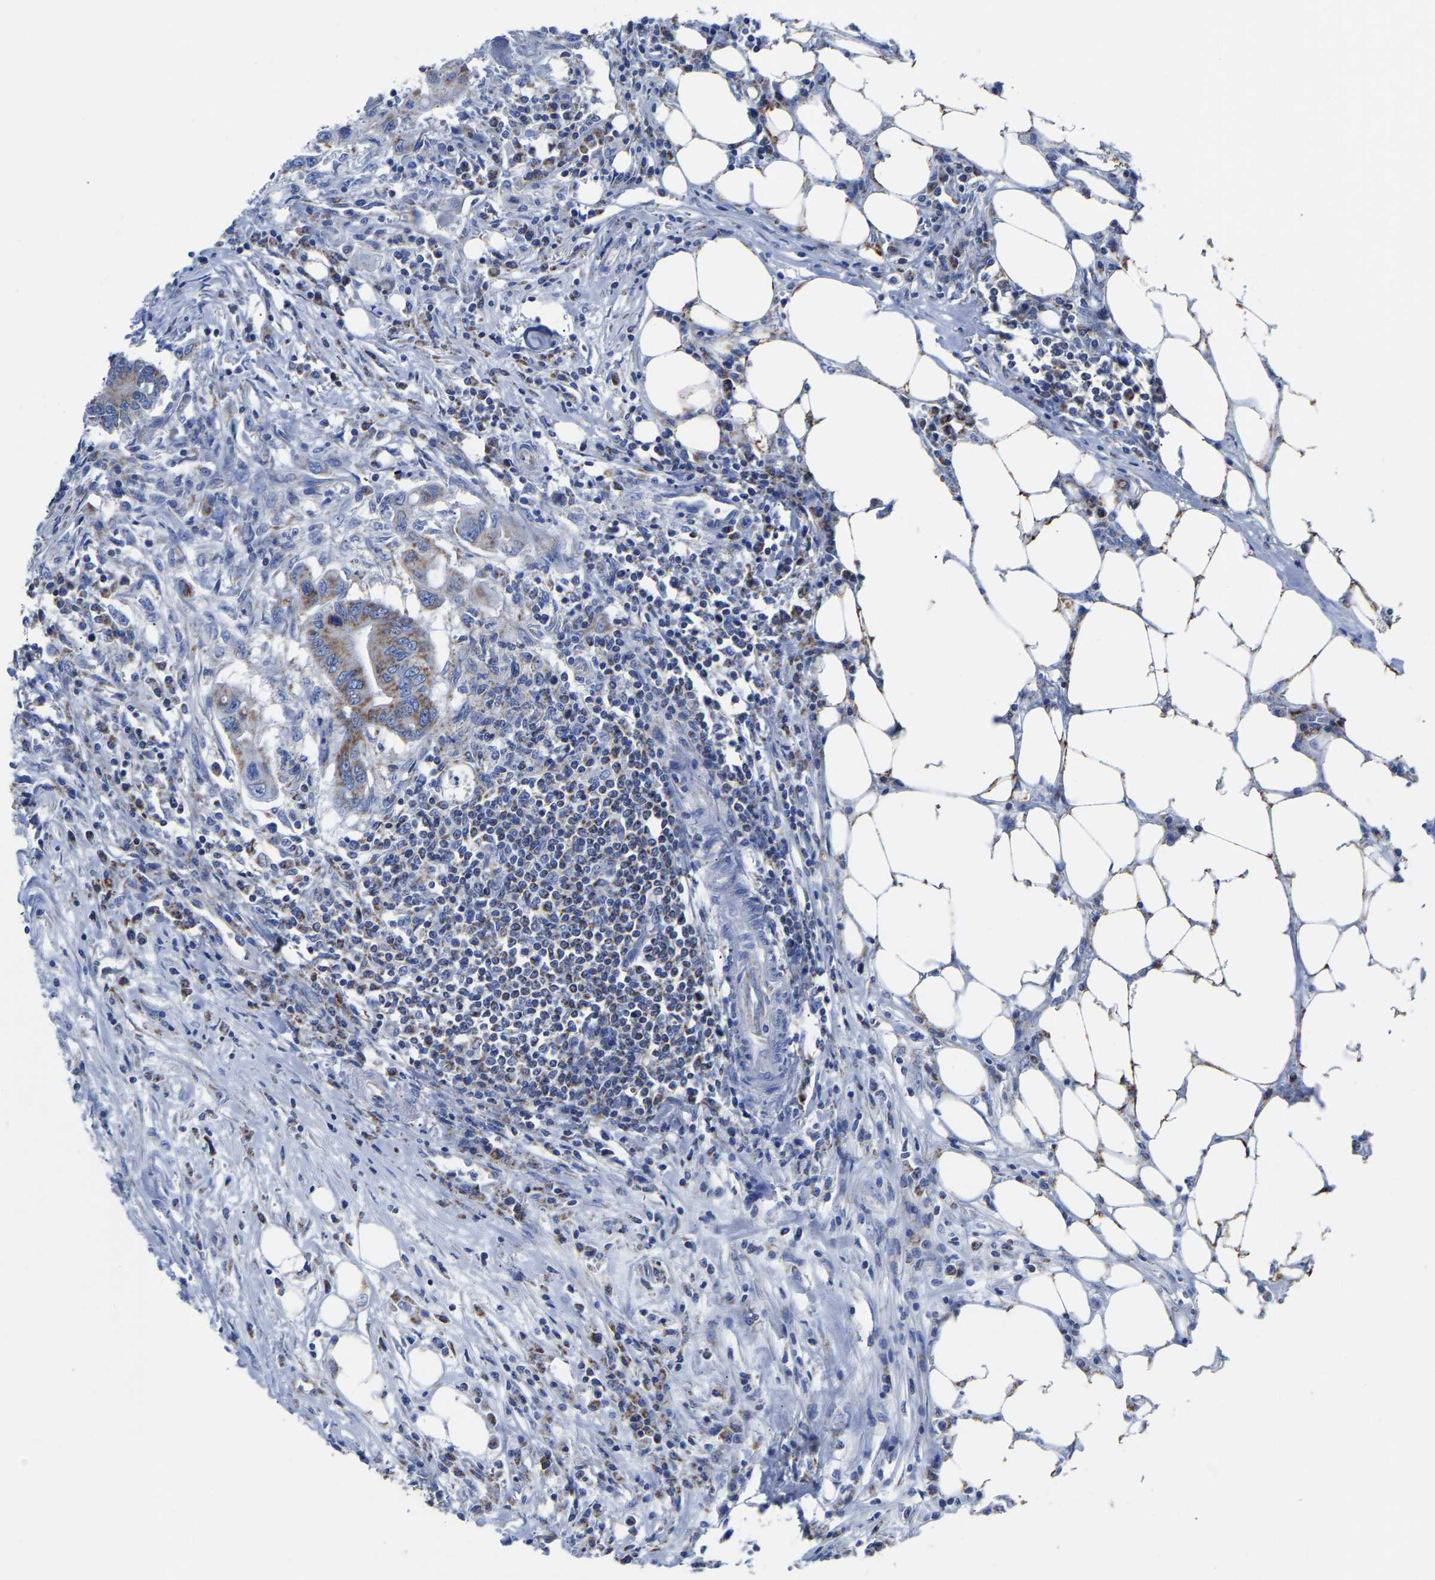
{"staining": {"intensity": "moderate", "quantity": "25%-75%", "location": "cytoplasmic/membranous"}, "tissue": "colorectal cancer", "cell_type": "Tumor cells", "image_type": "cancer", "snomed": [{"axis": "morphology", "description": "Adenocarcinoma, NOS"}, {"axis": "topography", "description": "Colon"}], "caption": "Colorectal adenocarcinoma tissue exhibits moderate cytoplasmic/membranous positivity in about 25%-75% of tumor cells", "gene": "ETFA", "patient": {"sex": "male", "age": 71}}